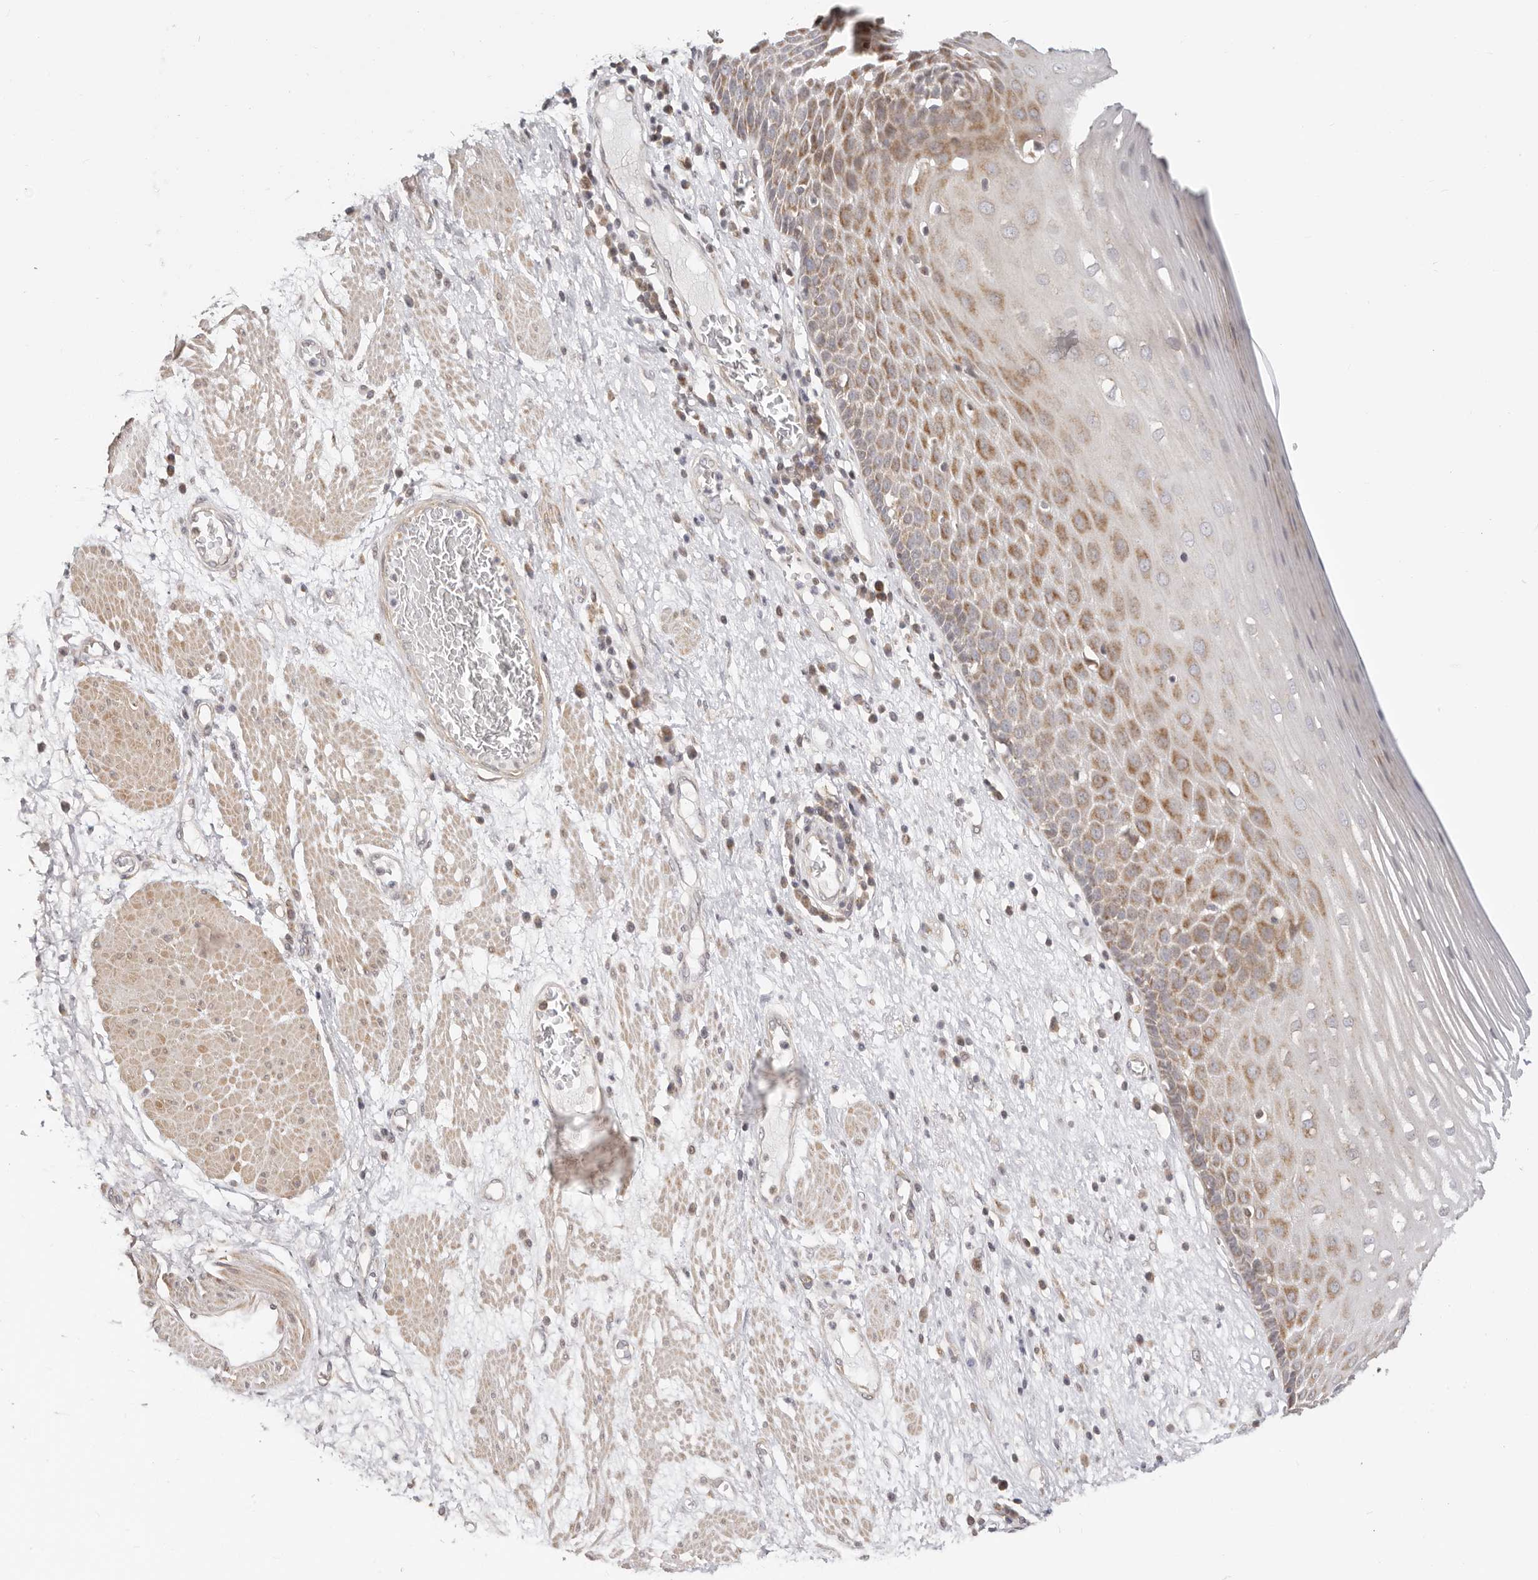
{"staining": {"intensity": "moderate", "quantity": "25%-75%", "location": "cytoplasmic/membranous"}, "tissue": "esophagus", "cell_type": "Squamous epithelial cells", "image_type": "normal", "snomed": [{"axis": "morphology", "description": "Normal tissue, NOS"}, {"axis": "morphology", "description": "Adenocarcinoma, NOS"}, {"axis": "topography", "description": "Esophagus"}], "caption": "Immunohistochemical staining of normal human esophagus displays 25%-75% levels of moderate cytoplasmic/membranous protein positivity in approximately 25%-75% of squamous epithelial cells. The protein is shown in brown color, while the nuclei are stained blue.", "gene": "KCMF1", "patient": {"sex": "male", "age": 62}}